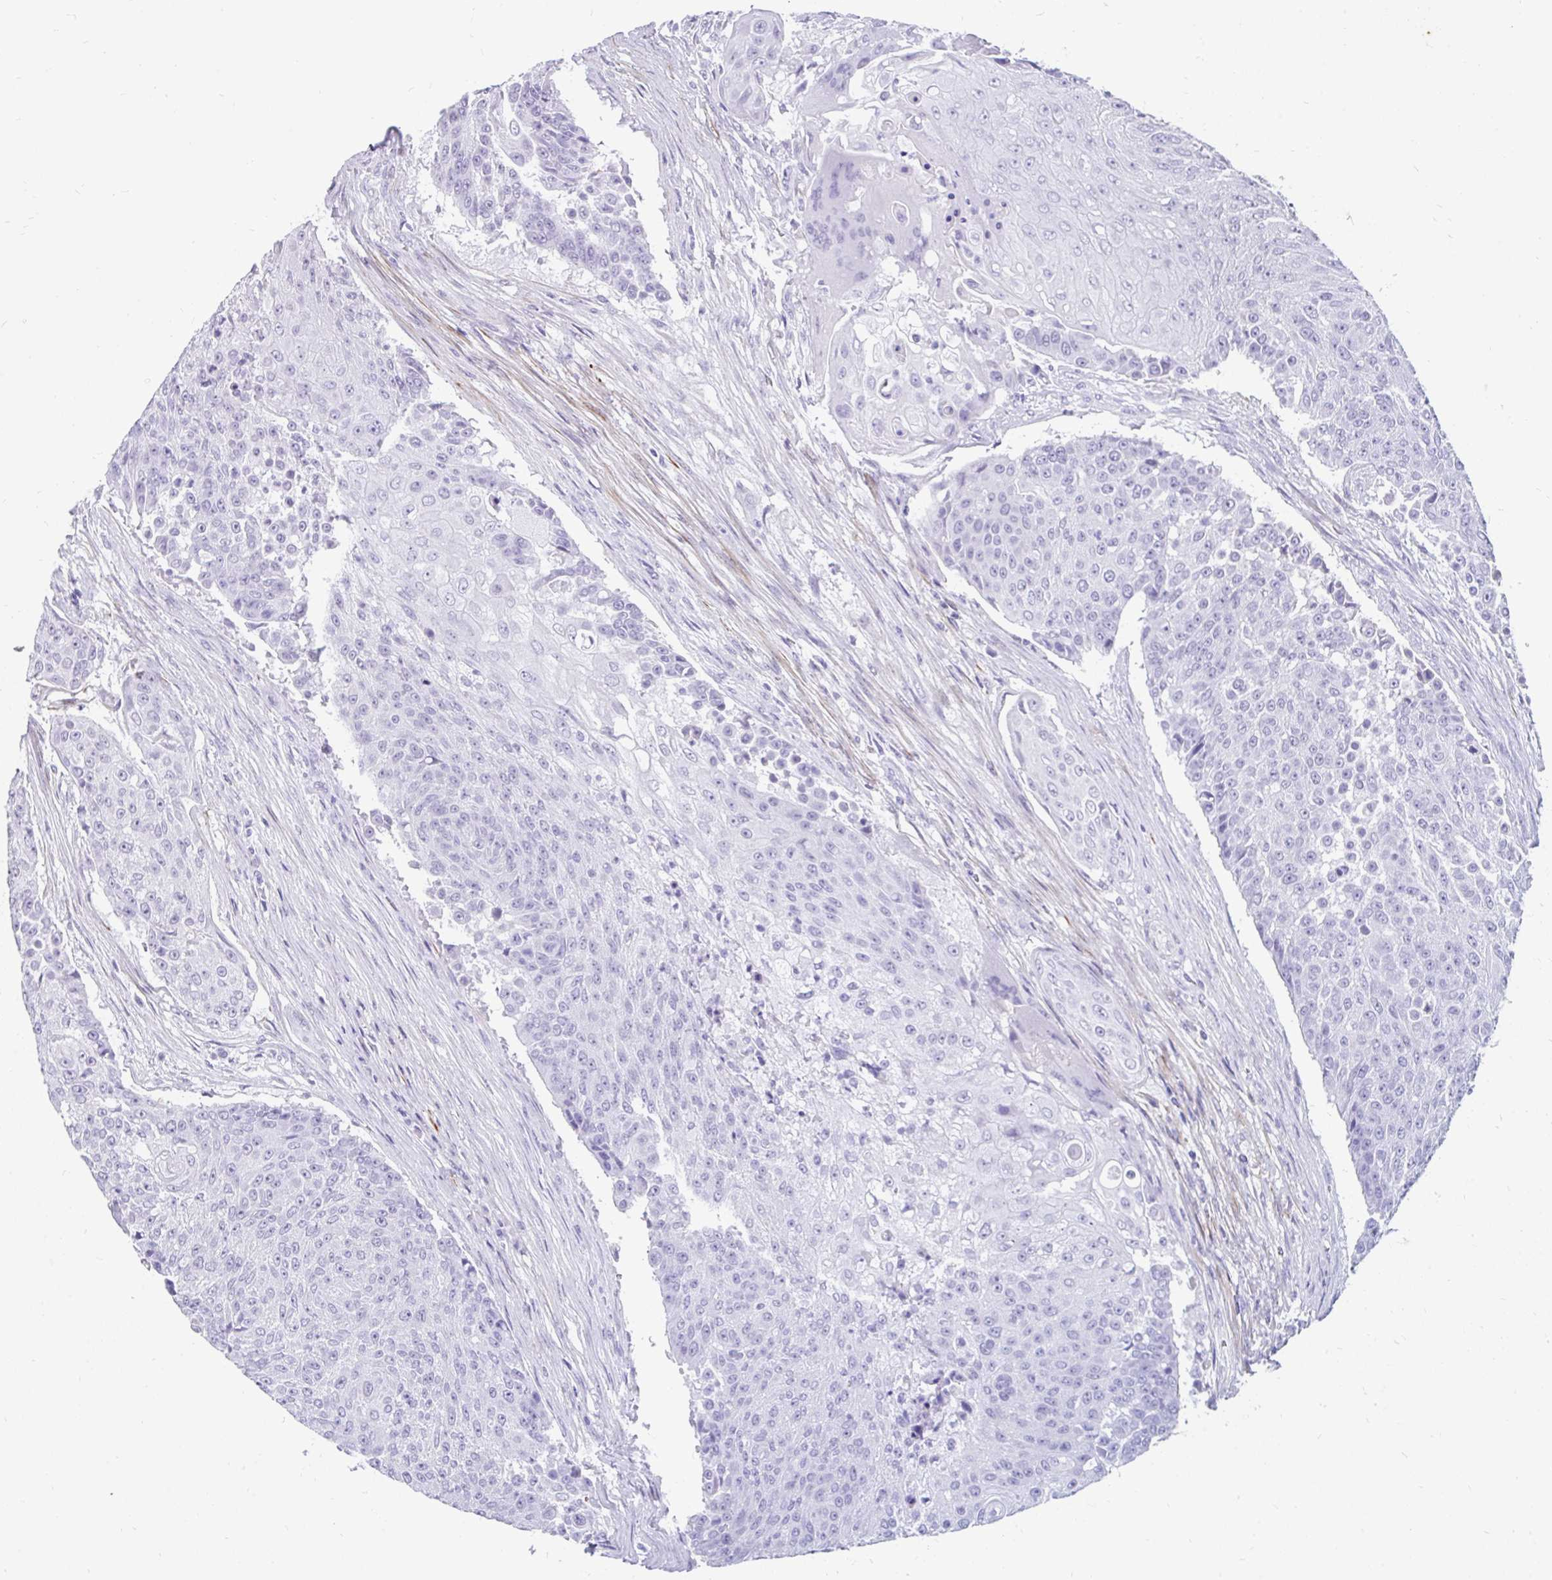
{"staining": {"intensity": "negative", "quantity": "none", "location": "none"}, "tissue": "urothelial cancer", "cell_type": "Tumor cells", "image_type": "cancer", "snomed": [{"axis": "morphology", "description": "Urothelial carcinoma, High grade"}, {"axis": "topography", "description": "Urinary bladder"}], "caption": "A high-resolution micrograph shows immunohistochemistry staining of urothelial carcinoma (high-grade), which shows no significant expression in tumor cells.", "gene": "EML5", "patient": {"sex": "female", "age": 63}}